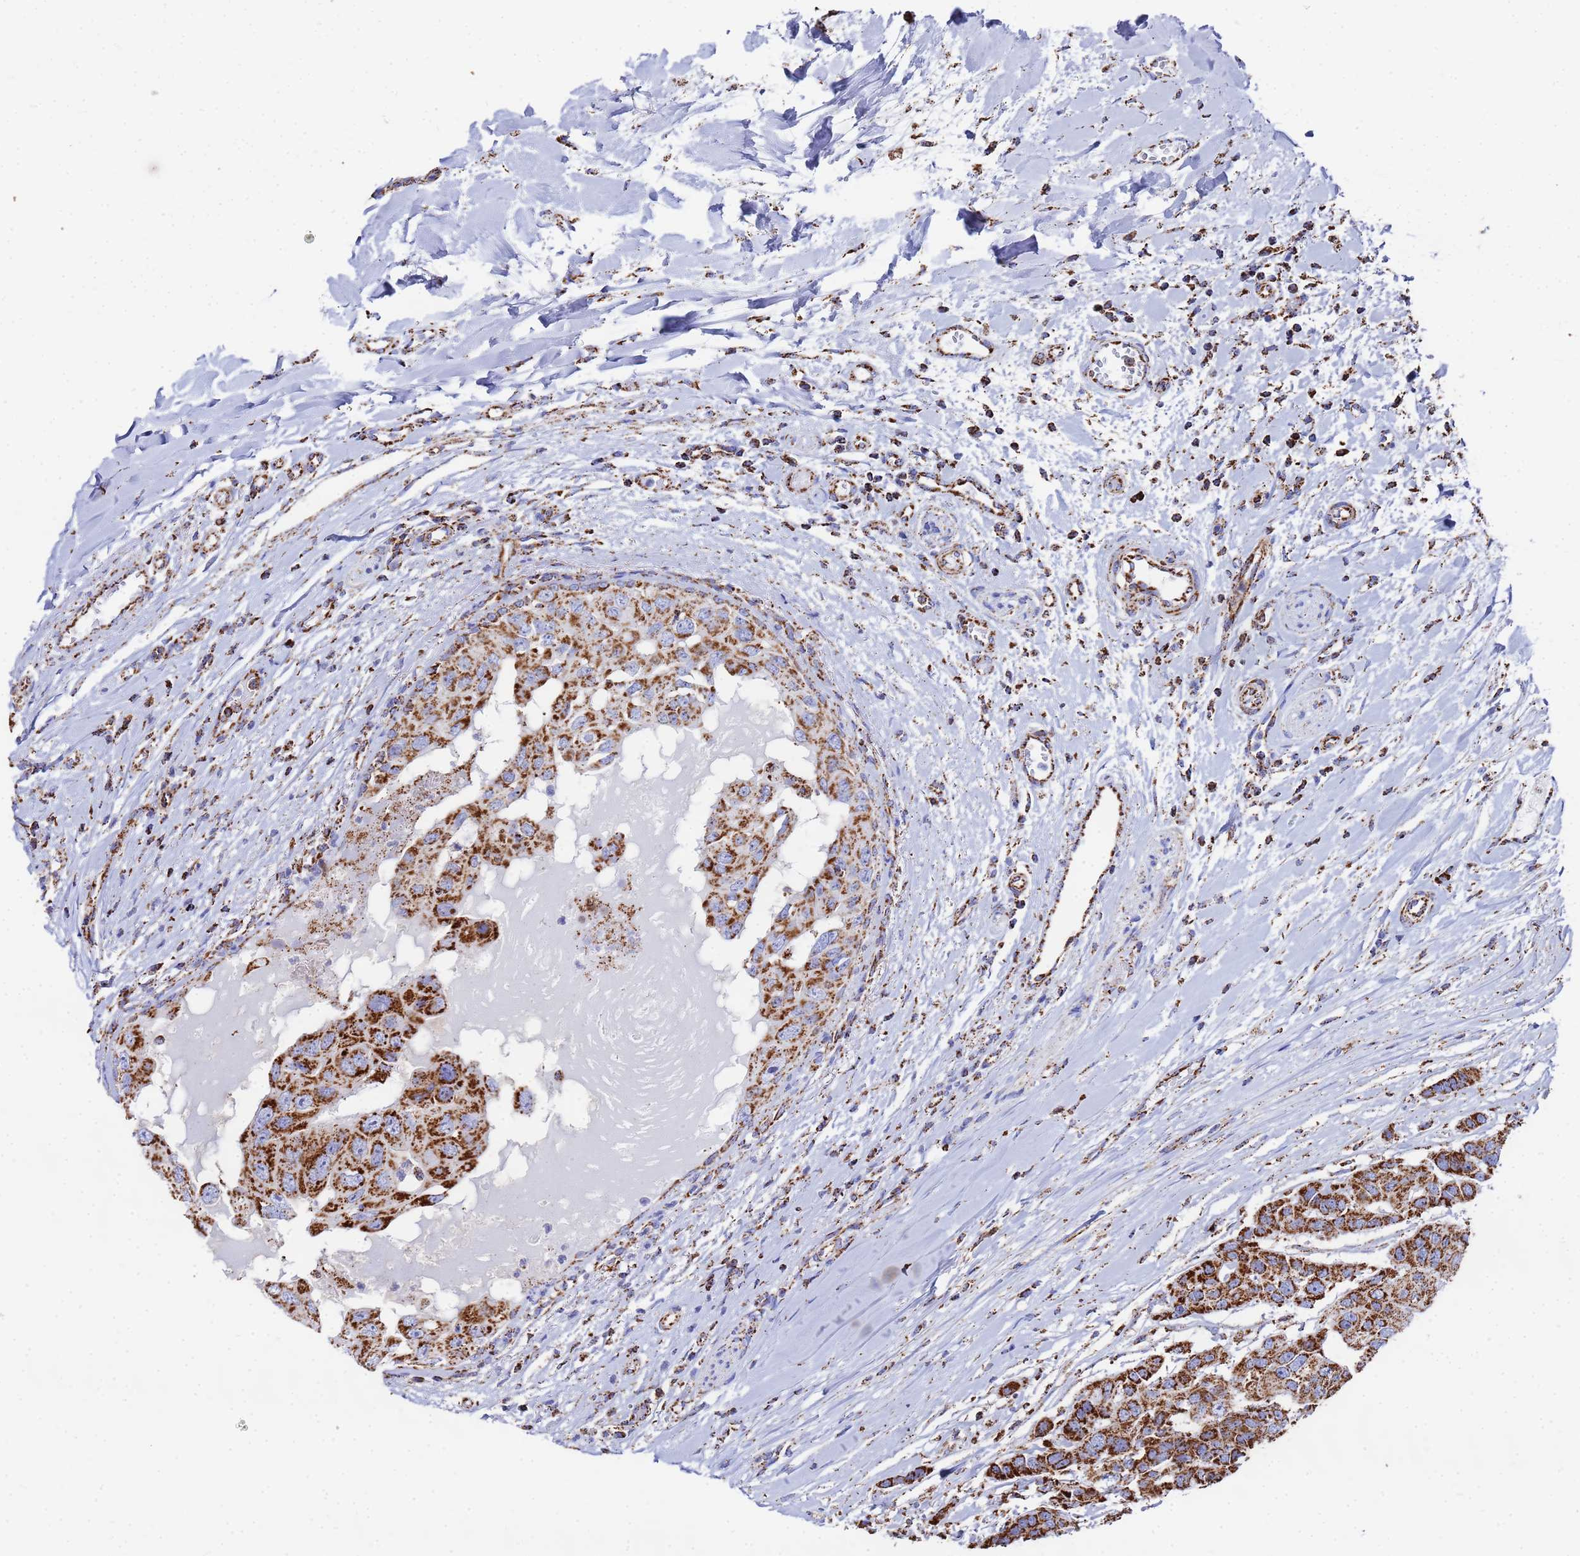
{"staining": {"intensity": "strong", "quantity": ">75%", "location": "cytoplasmic/membranous"}, "tissue": "head and neck cancer", "cell_type": "Tumor cells", "image_type": "cancer", "snomed": [{"axis": "morphology", "description": "Adenocarcinoma, NOS"}, {"axis": "morphology", "description": "Adenocarcinoma, metastatic, NOS"}, {"axis": "topography", "description": "Head-Neck"}], "caption": "There is high levels of strong cytoplasmic/membranous positivity in tumor cells of head and neck cancer (metastatic adenocarcinoma), as demonstrated by immunohistochemical staining (brown color).", "gene": "GLUD1", "patient": {"sex": "male", "age": 75}}